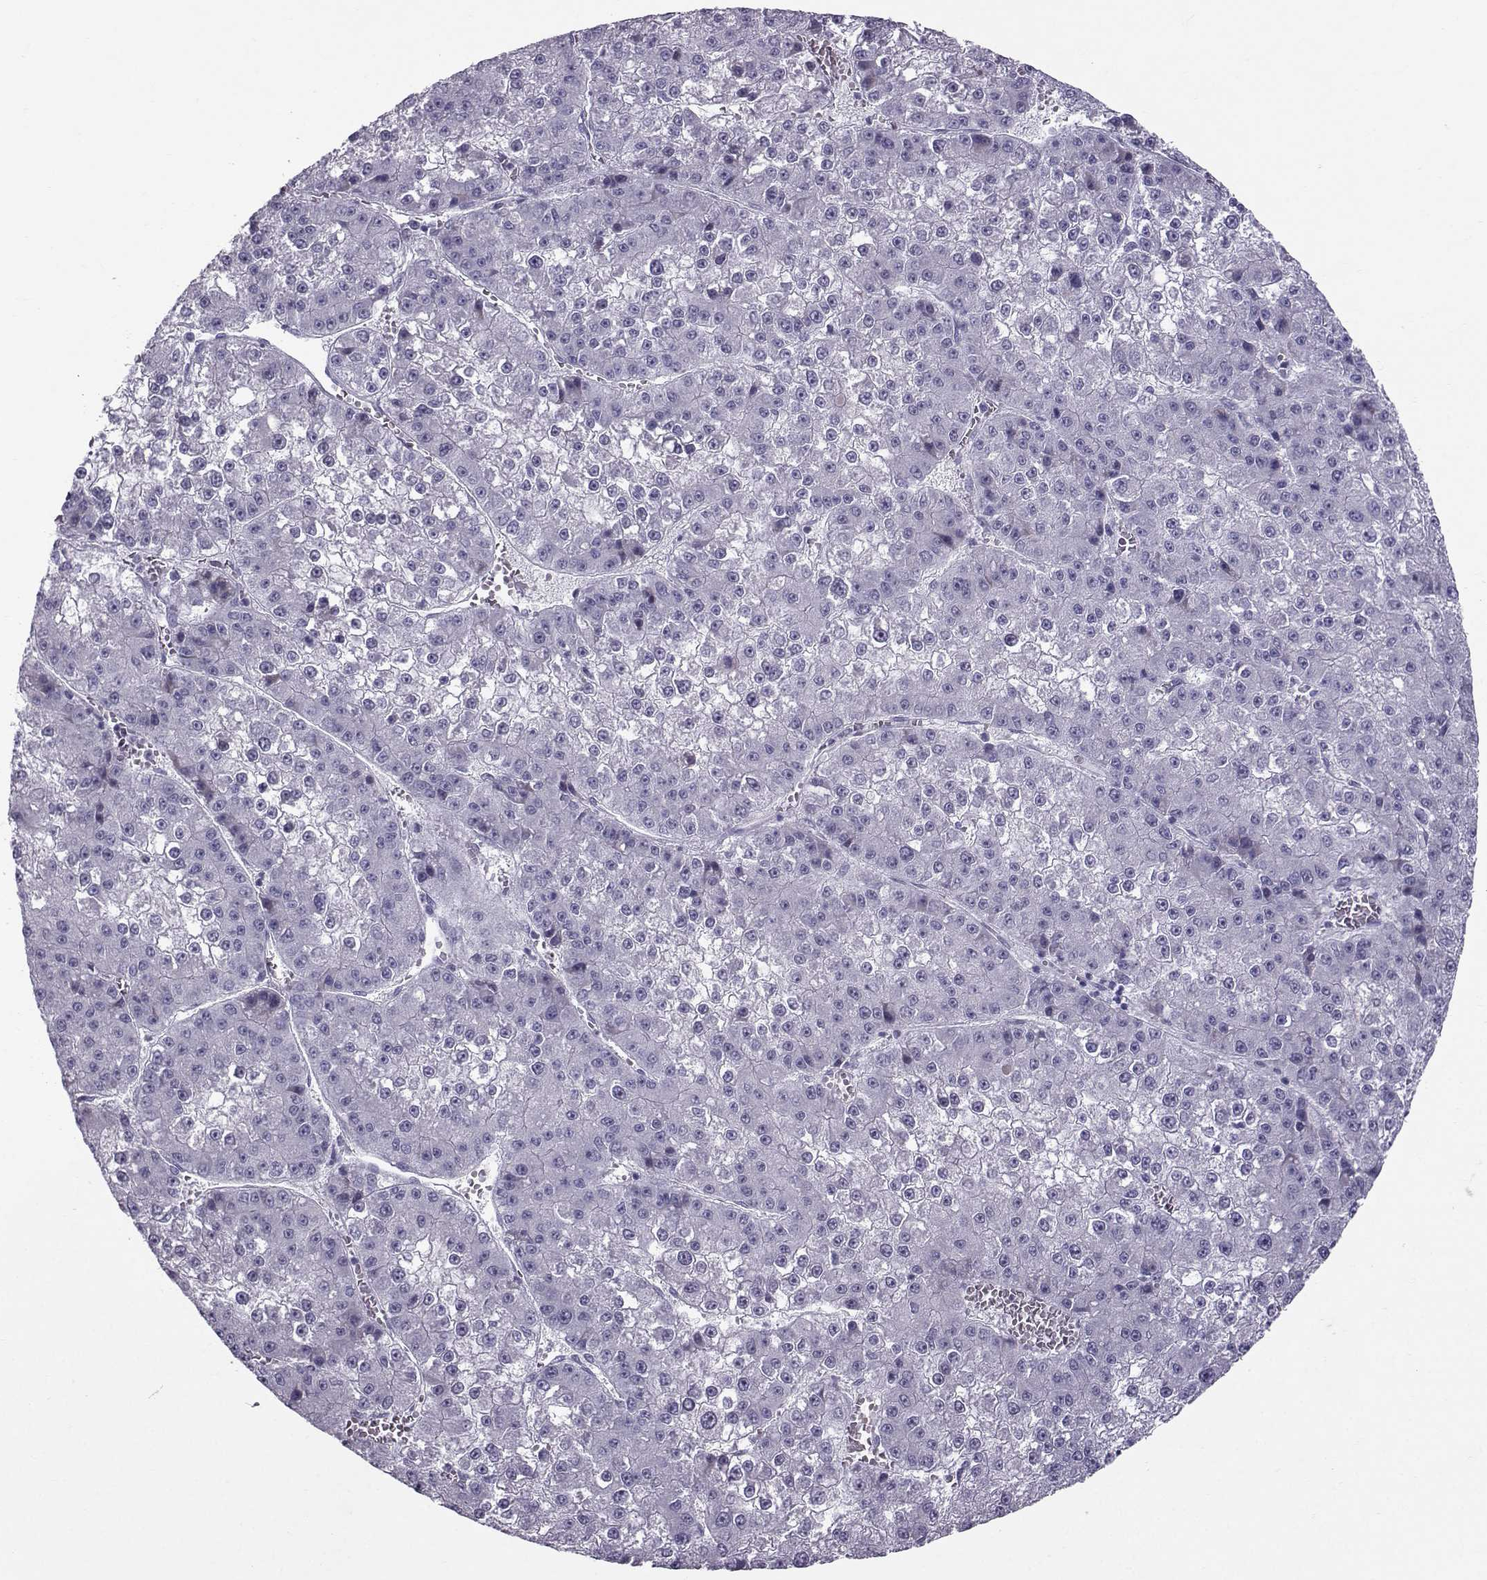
{"staining": {"intensity": "negative", "quantity": "none", "location": "none"}, "tissue": "liver cancer", "cell_type": "Tumor cells", "image_type": "cancer", "snomed": [{"axis": "morphology", "description": "Carcinoma, Hepatocellular, NOS"}, {"axis": "topography", "description": "Liver"}], "caption": "There is no significant positivity in tumor cells of liver hepatocellular carcinoma.", "gene": "DMRT3", "patient": {"sex": "female", "age": 73}}